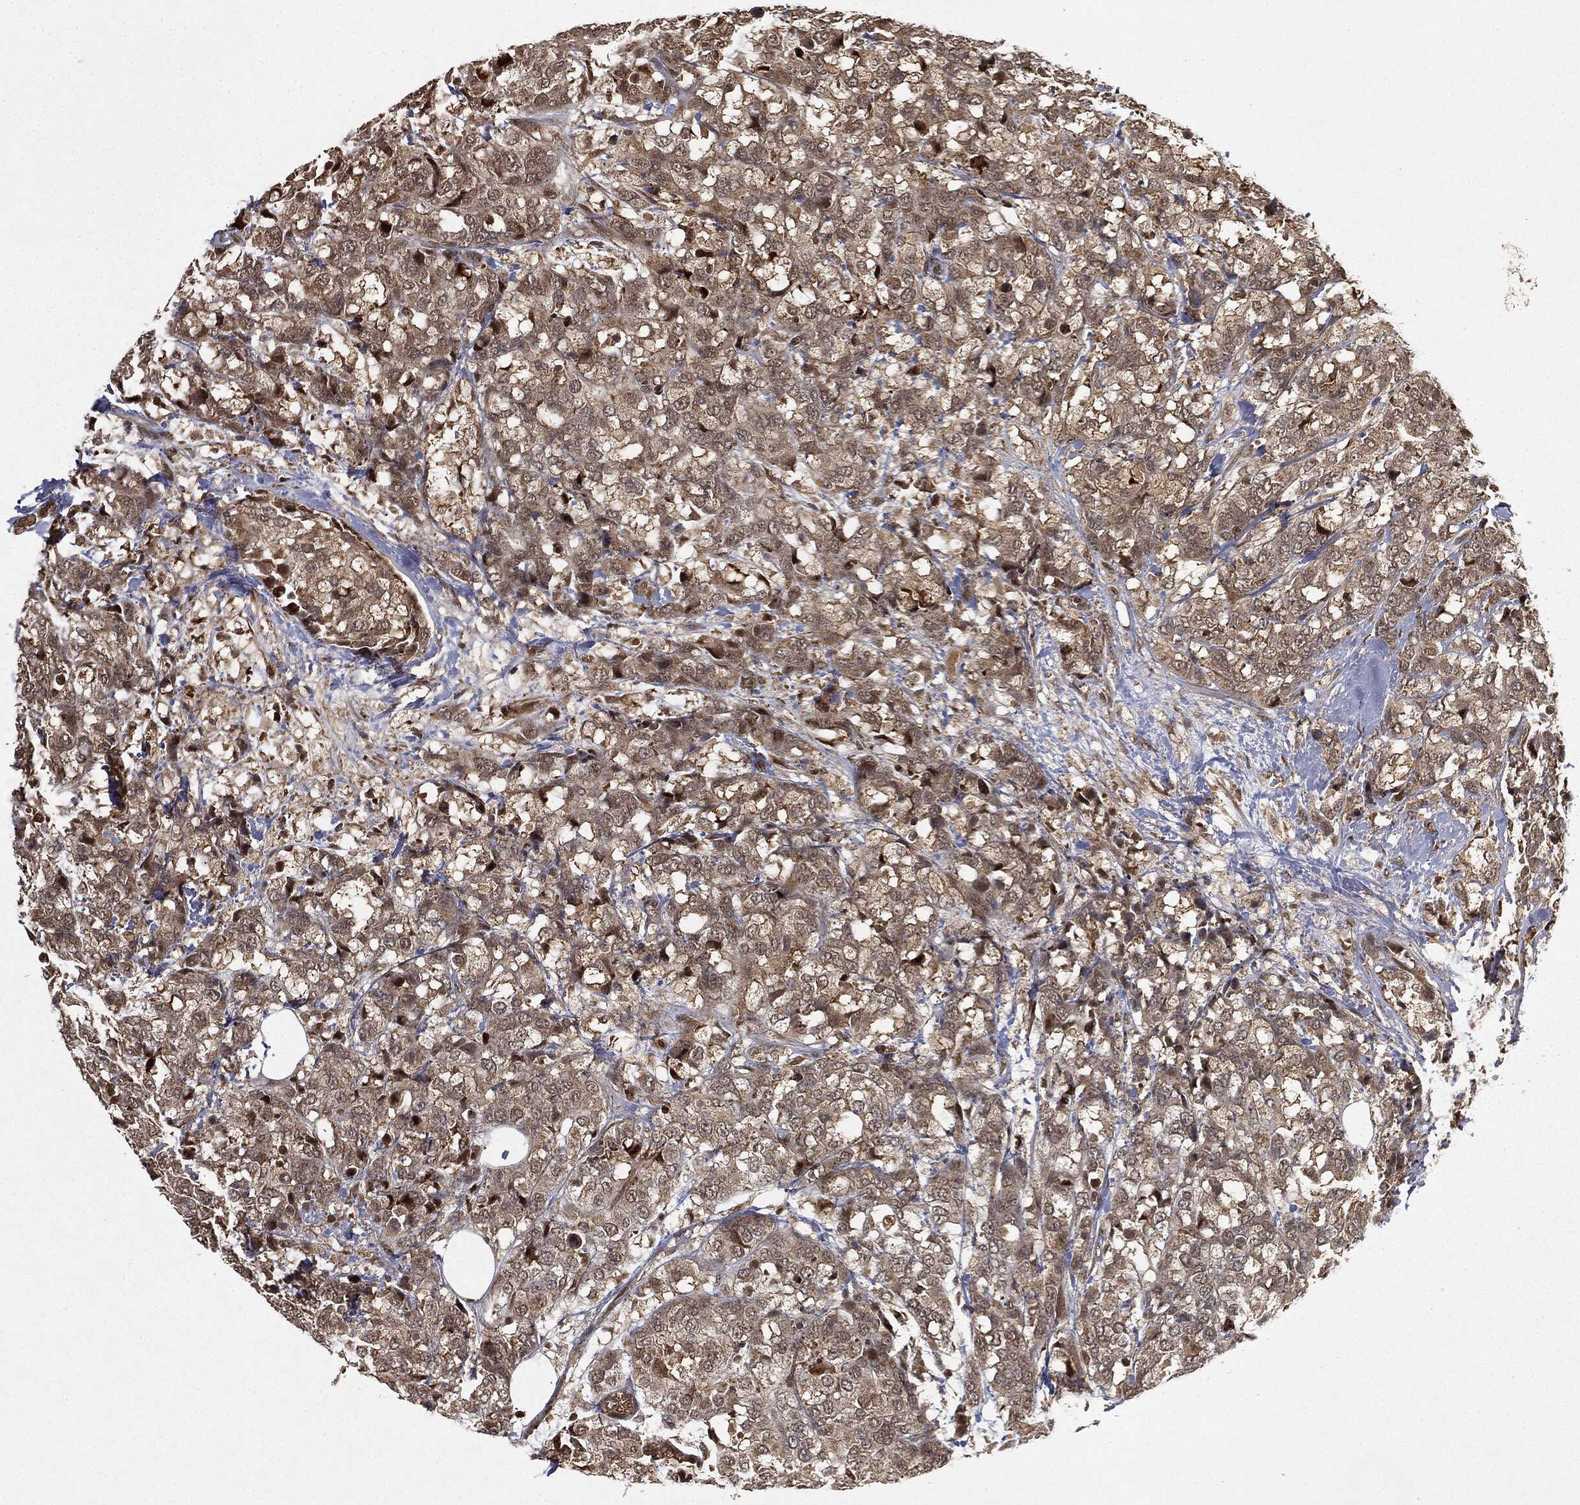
{"staining": {"intensity": "weak", "quantity": "25%-75%", "location": "cytoplasmic/membranous"}, "tissue": "breast cancer", "cell_type": "Tumor cells", "image_type": "cancer", "snomed": [{"axis": "morphology", "description": "Lobular carcinoma"}, {"axis": "topography", "description": "Breast"}], "caption": "This photomicrograph reveals immunohistochemistry (IHC) staining of human lobular carcinoma (breast), with low weak cytoplasmic/membranous staining in approximately 25%-75% of tumor cells.", "gene": "ZNHIT6", "patient": {"sex": "female", "age": 59}}